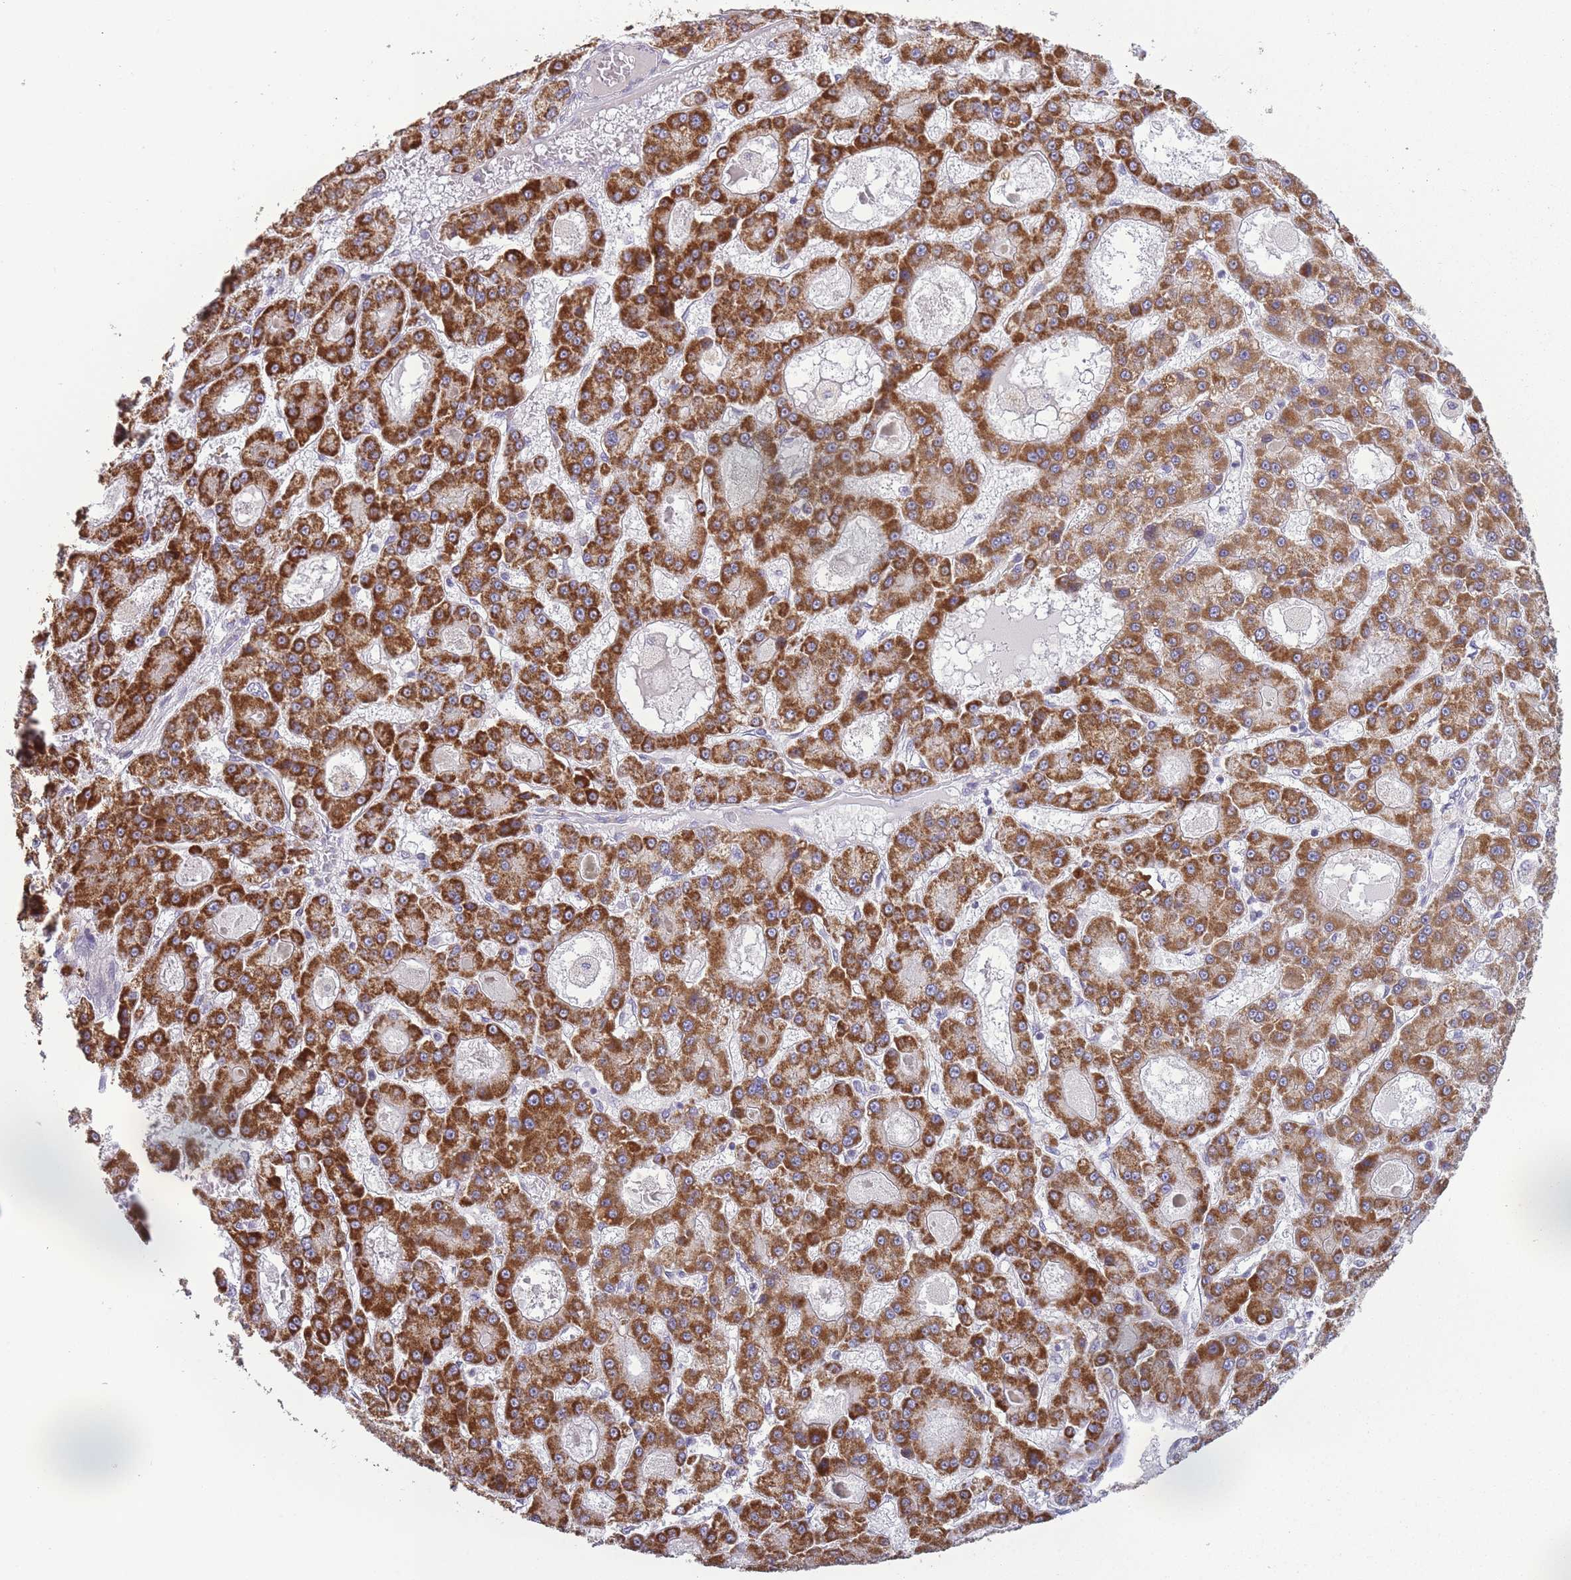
{"staining": {"intensity": "strong", "quantity": ">75%", "location": "cytoplasmic/membranous"}, "tissue": "liver cancer", "cell_type": "Tumor cells", "image_type": "cancer", "snomed": [{"axis": "morphology", "description": "Carcinoma, Hepatocellular, NOS"}, {"axis": "topography", "description": "Liver"}], "caption": "Immunohistochemistry (IHC) histopathology image of neoplastic tissue: human liver cancer (hepatocellular carcinoma) stained using immunohistochemistry (IHC) displays high levels of strong protein expression localized specifically in the cytoplasmic/membranous of tumor cells, appearing as a cytoplasmic/membranous brown color.", "gene": "ZBTB24", "patient": {"sex": "male", "age": 70}}